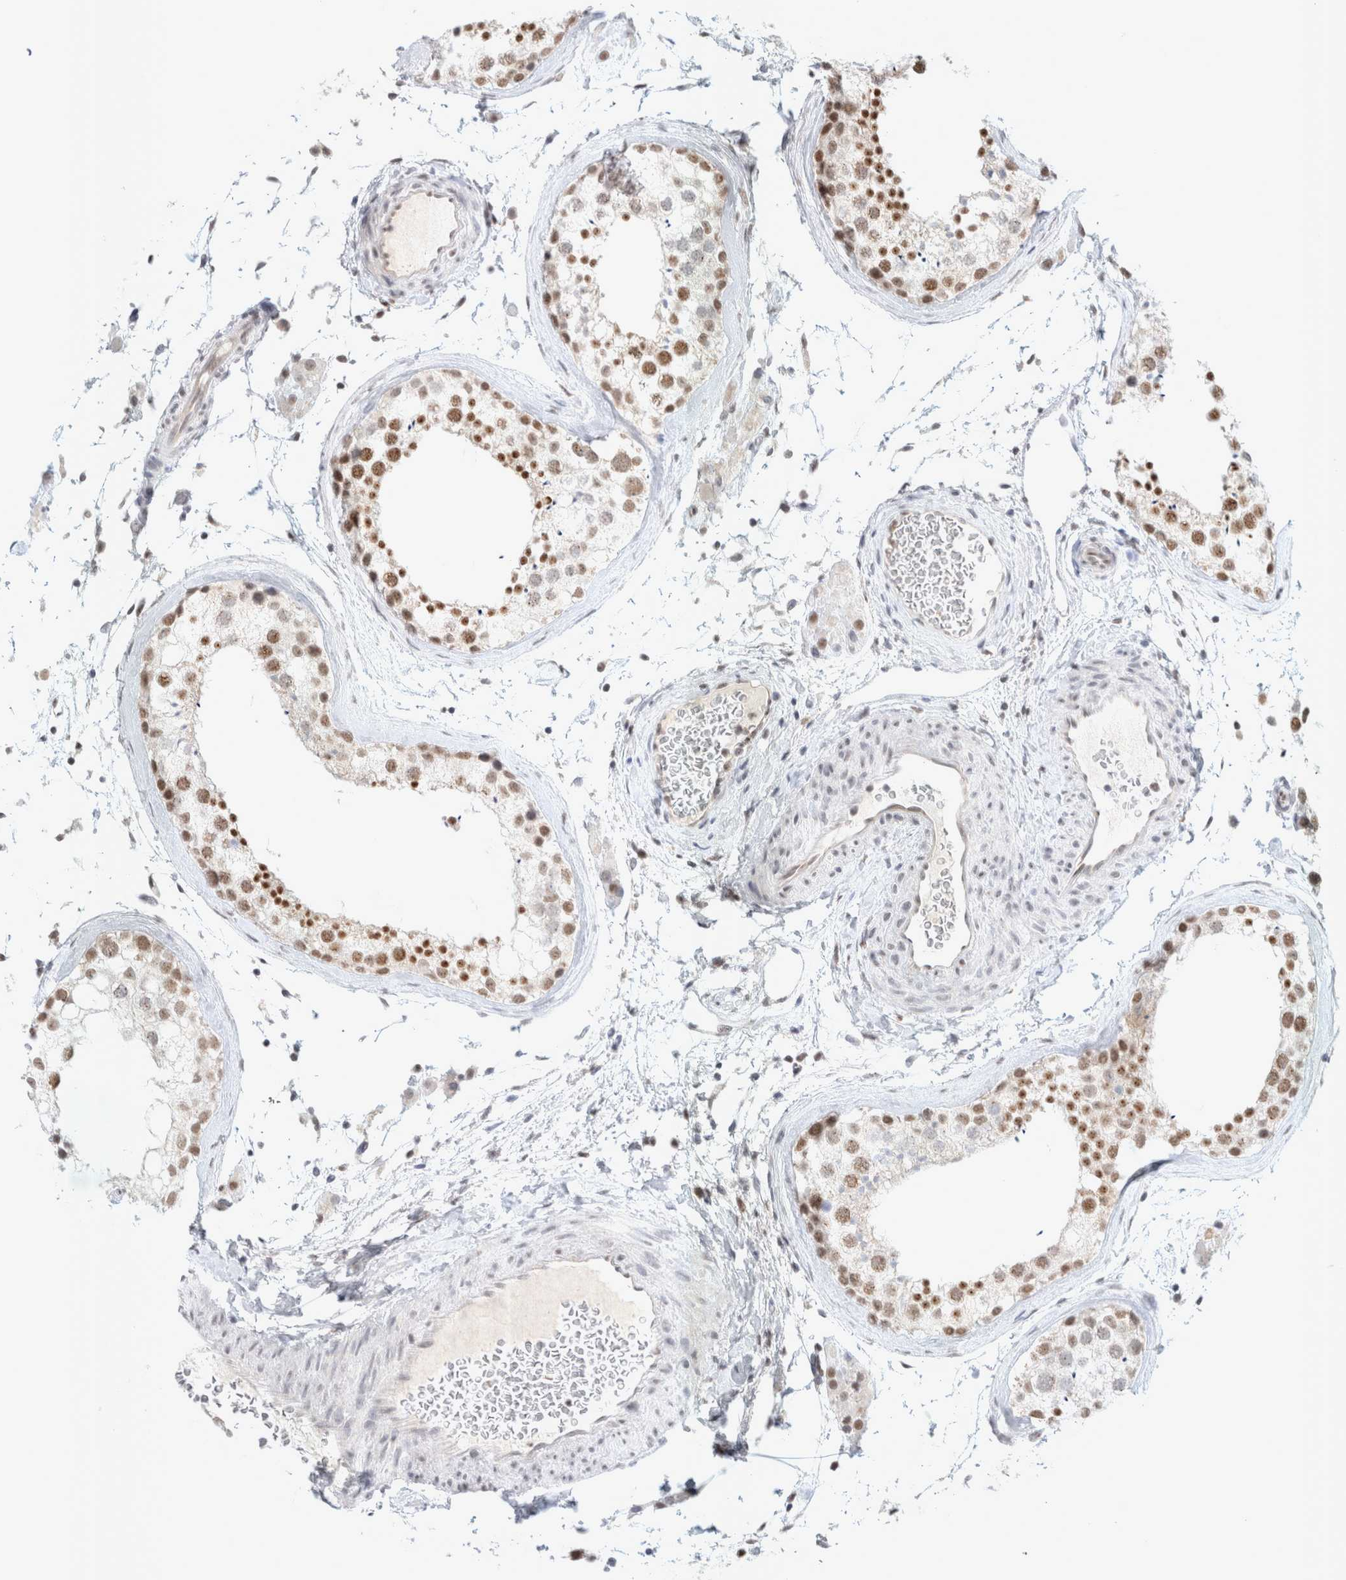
{"staining": {"intensity": "moderate", "quantity": ">75%", "location": "nuclear"}, "tissue": "testis", "cell_type": "Cells in seminiferous ducts", "image_type": "normal", "snomed": [{"axis": "morphology", "description": "Normal tissue, NOS"}, {"axis": "topography", "description": "Testis"}], "caption": "Protein staining exhibits moderate nuclear positivity in about >75% of cells in seminiferous ducts in unremarkable testis.", "gene": "TRMT12", "patient": {"sex": "male", "age": 46}}